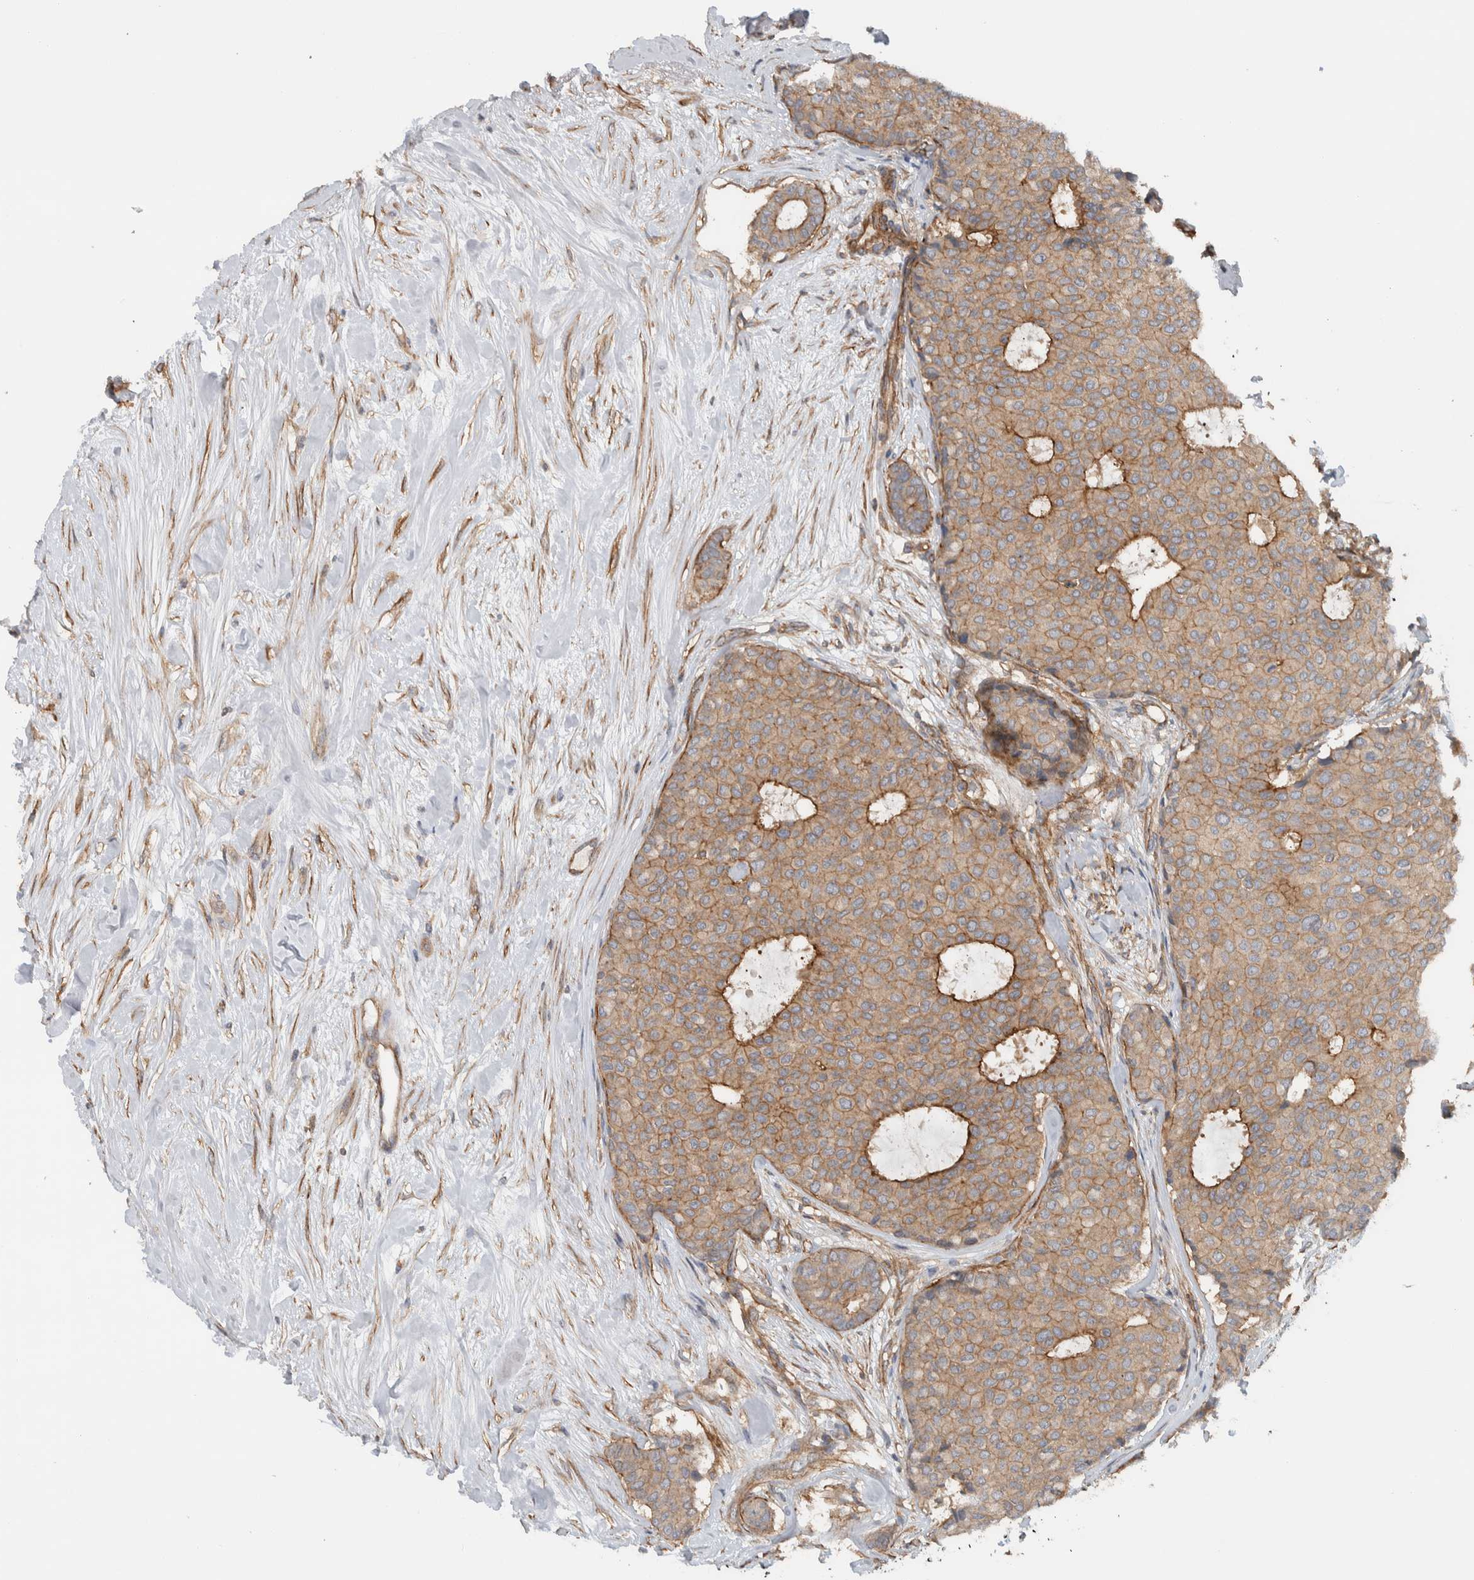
{"staining": {"intensity": "weak", "quantity": ">75%", "location": "cytoplasmic/membranous"}, "tissue": "breast cancer", "cell_type": "Tumor cells", "image_type": "cancer", "snomed": [{"axis": "morphology", "description": "Duct carcinoma"}, {"axis": "topography", "description": "Breast"}], "caption": "Weak cytoplasmic/membranous staining for a protein is seen in approximately >75% of tumor cells of breast cancer (invasive ductal carcinoma) using immunohistochemistry (IHC).", "gene": "MPRIP", "patient": {"sex": "female", "age": 75}}